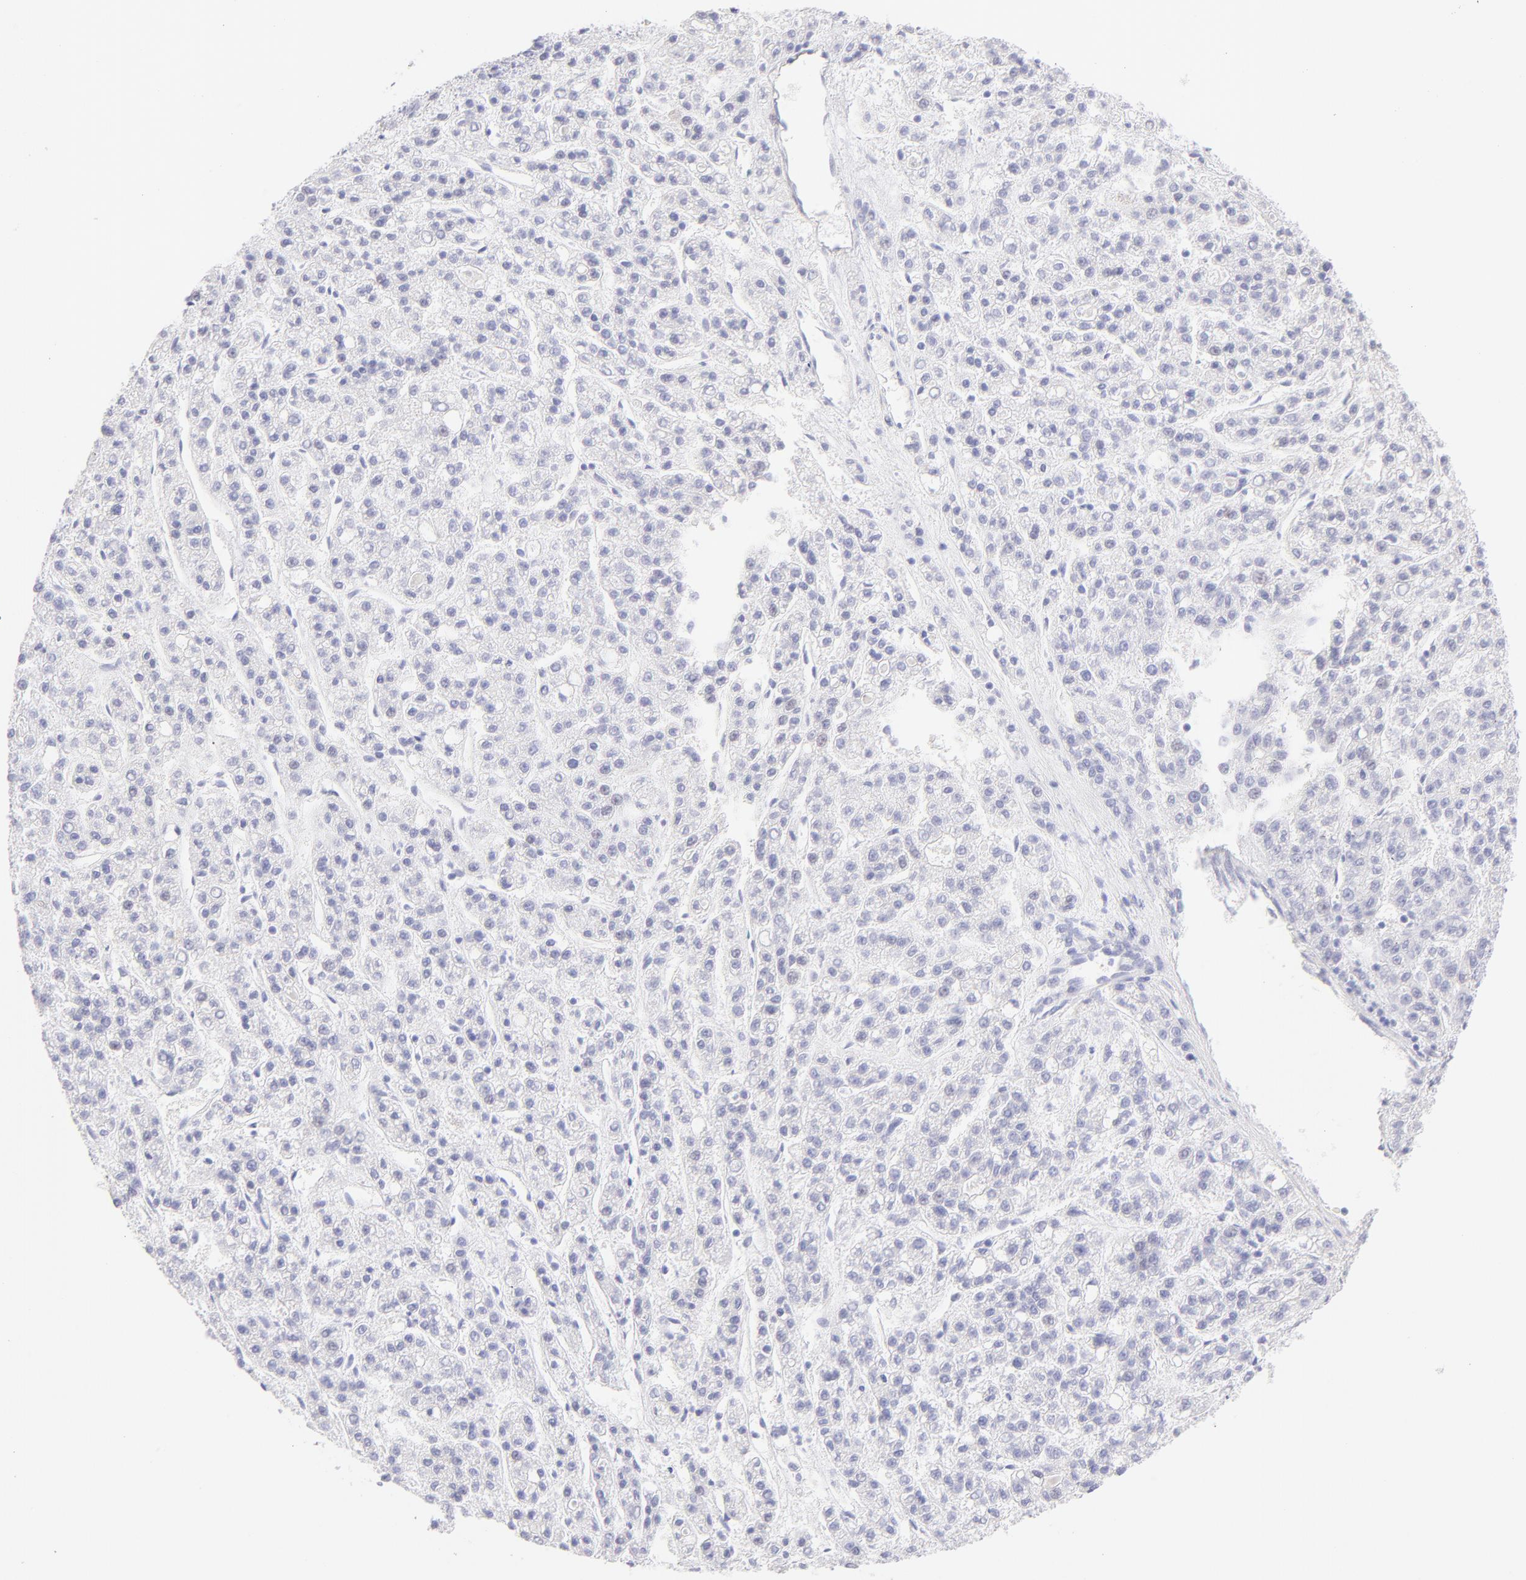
{"staining": {"intensity": "negative", "quantity": "none", "location": "none"}, "tissue": "liver cancer", "cell_type": "Tumor cells", "image_type": "cancer", "snomed": [{"axis": "morphology", "description": "Carcinoma, Hepatocellular, NOS"}, {"axis": "topography", "description": "Liver"}], "caption": "The photomicrograph demonstrates no staining of tumor cells in liver cancer (hepatocellular carcinoma).", "gene": "IRAG2", "patient": {"sex": "male", "age": 70}}